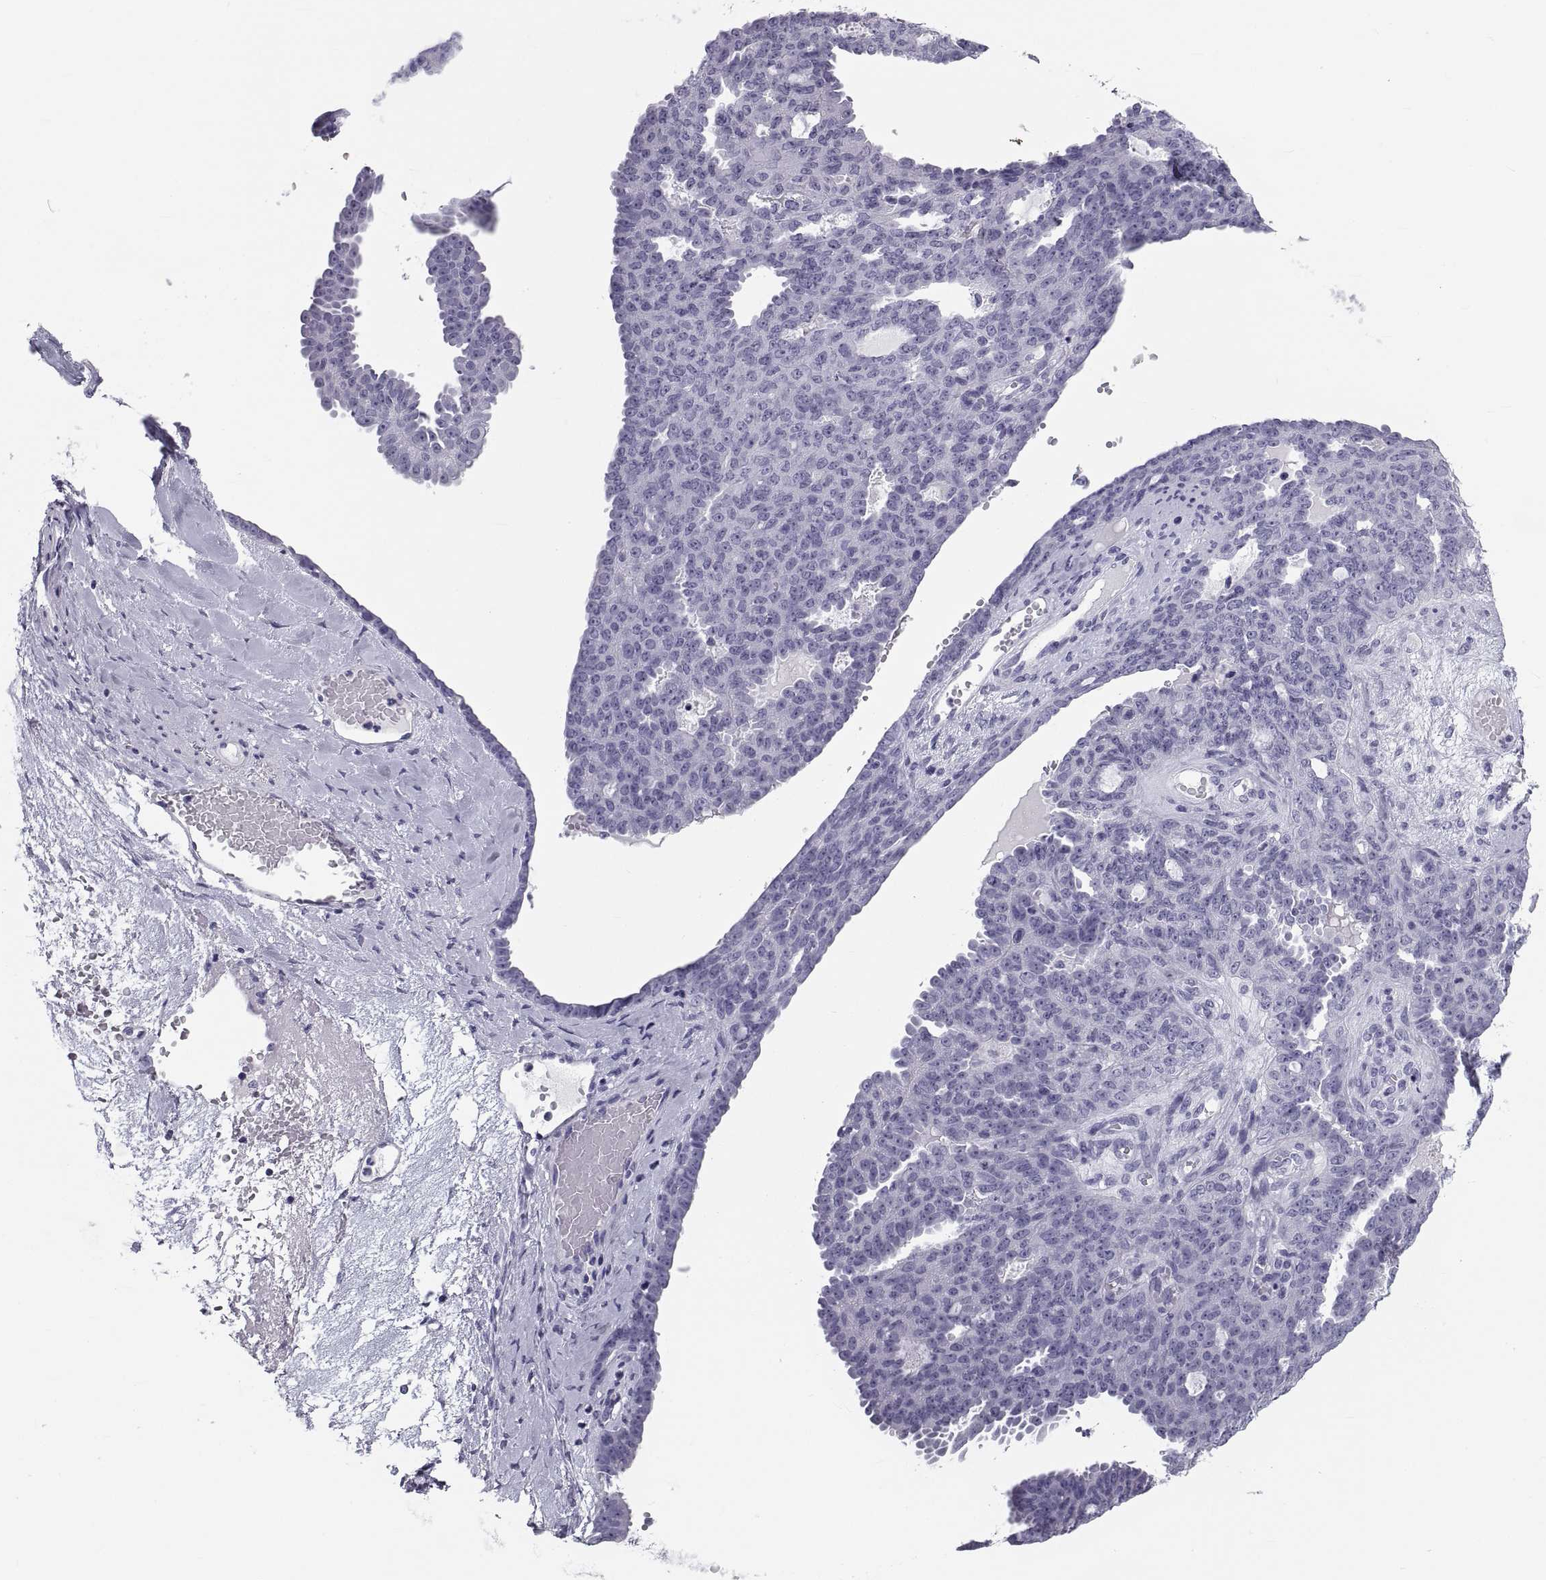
{"staining": {"intensity": "negative", "quantity": "none", "location": "none"}, "tissue": "ovarian cancer", "cell_type": "Tumor cells", "image_type": "cancer", "snomed": [{"axis": "morphology", "description": "Cystadenocarcinoma, serous, NOS"}, {"axis": "topography", "description": "Ovary"}], "caption": "Micrograph shows no protein positivity in tumor cells of serous cystadenocarcinoma (ovarian) tissue.", "gene": "DEFB129", "patient": {"sex": "female", "age": 71}}